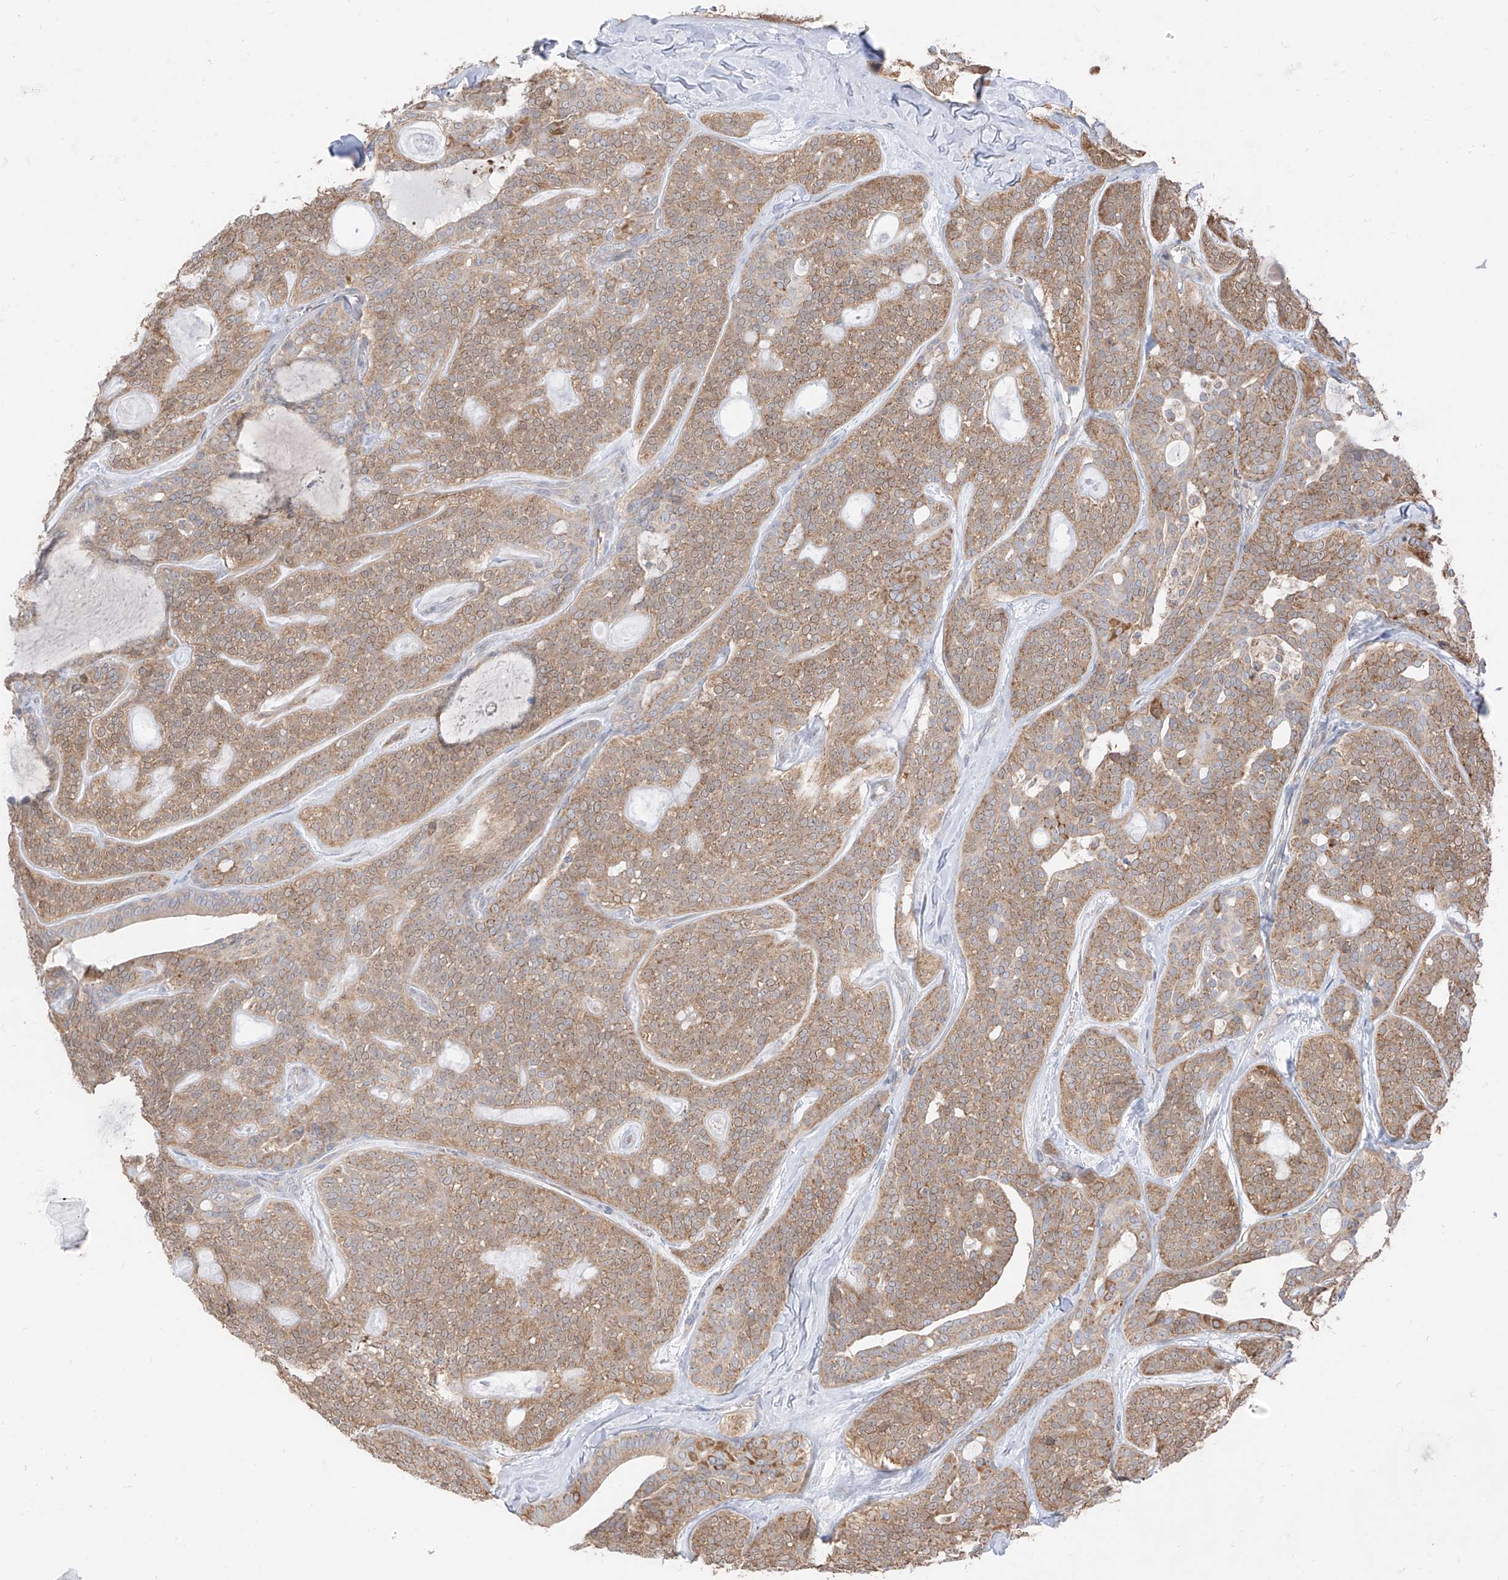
{"staining": {"intensity": "moderate", "quantity": ">75%", "location": "cytoplasmic/membranous"}, "tissue": "head and neck cancer", "cell_type": "Tumor cells", "image_type": "cancer", "snomed": [{"axis": "morphology", "description": "Adenocarcinoma, NOS"}, {"axis": "topography", "description": "Head-Neck"}], "caption": "A high-resolution micrograph shows immunohistochemistry (IHC) staining of head and neck adenocarcinoma, which exhibits moderate cytoplasmic/membranous positivity in about >75% of tumor cells.", "gene": "ETHE1", "patient": {"sex": "male", "age": 66}}